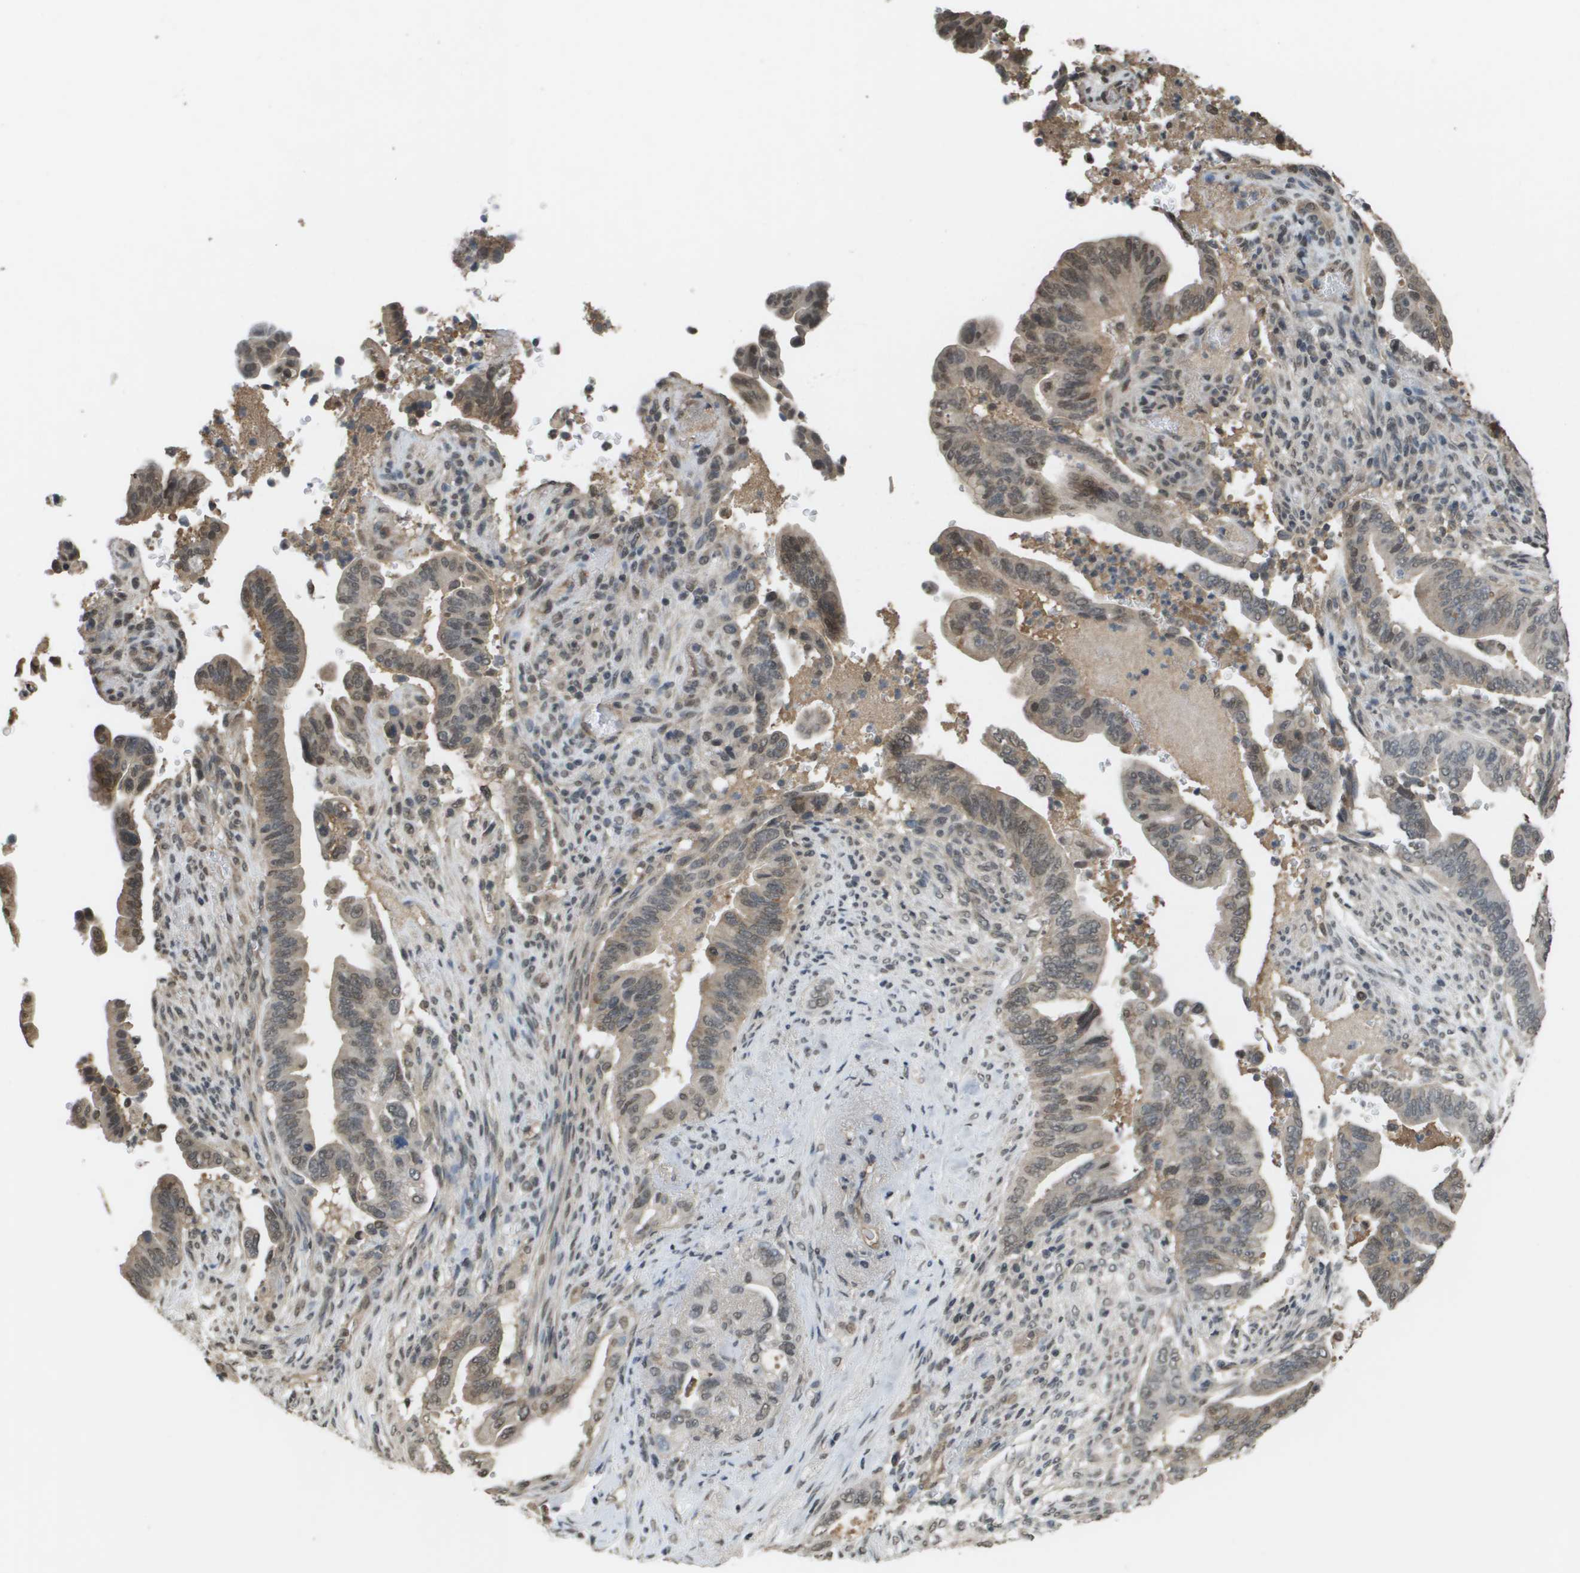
{"staining": {"intensity": "moderate", "quantity": "<25%", "location": "cytoplasmic/membranous,nuclear"}, "tissue": "pancreatic cancer", "cell_type": "Tumor cells", "image_type": "cancer", "snomed": [{"axis": "morphology", "description": "Adenocarcinoma, NOS"}, {"axis": "topography", "description": "Pancreas"}], "caption": "Protein staining of pancreatic cancer tissue exhibits moderate cytoplasmic/membranous and nuclear expression in about <25% of tumor cells. (Stains: DAB (3,3'-diaminobenzidine) in brown, nuclei in blue, Microscopy: brightfield microscopy at high magnification).", "gene": "NDRG2", "patient": {"sex": "male", "age": 70}}